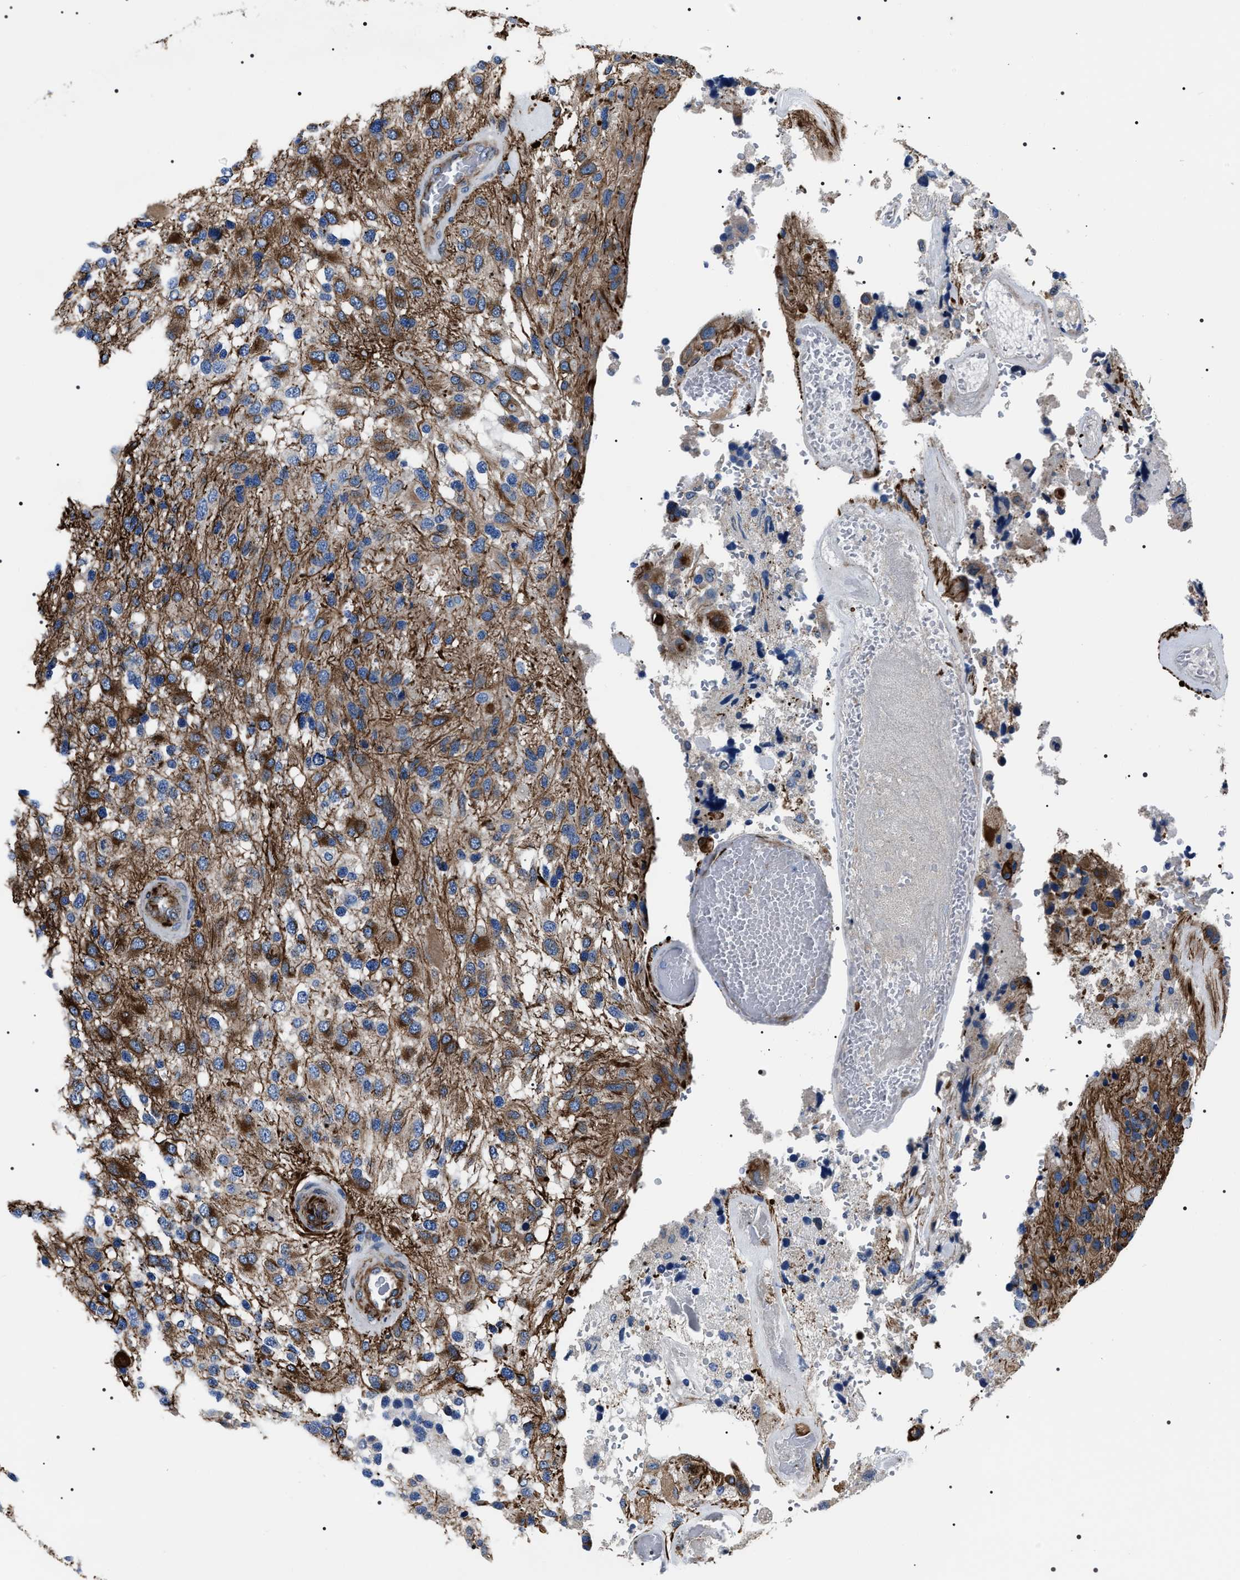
{"staining": {"intensity": "moderate", "quantity": "25%-75%", "location": "cytoplasmic/membranous"}, "tissue": "glioma", "cell_type": "Tumor cells", "image_type": "cancer", "snomed": [{"axis": "morphology", "description": "Glioma, malignant, High grade"}, {"axis": "topography", "description": "Brain"}], "caption": "IHC photomicrograph of high-grade glioma (malignant) stained for a protein (brown), which exhibits medium levels of moderate cytoplasmic/membranous expression in approximately 25%-75% of tumor cells.", "gene": "BAG2", "patient": {"sex": "female", "age": 58}}